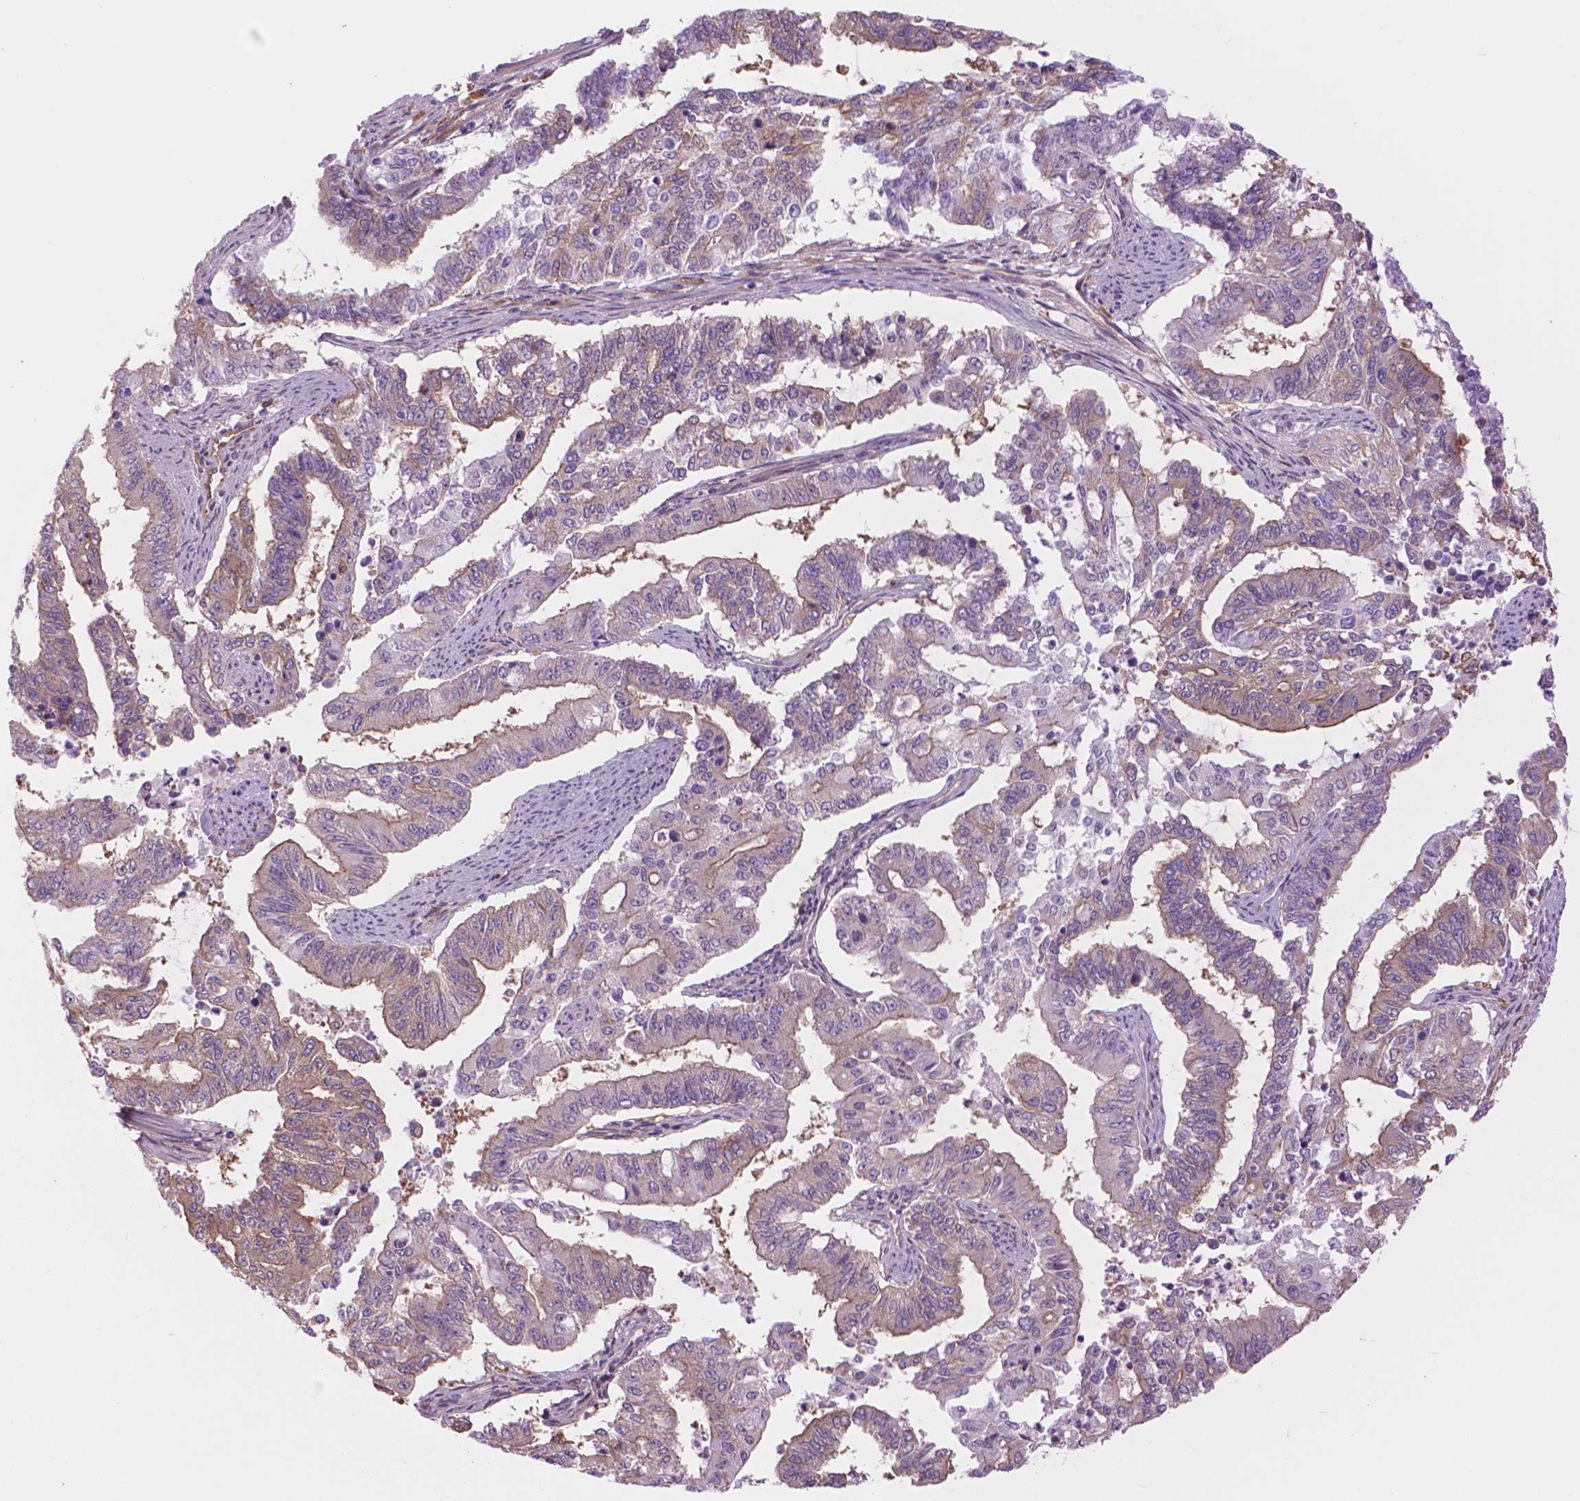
{"staining": {"intensity": "weak", "quantity": "25%-75%", "location": "cytoplasmic/membranous"}, "tissue": "endometrial cancer", "cell_type": "Tumor cells", "image_type": "cancer", "snomed": [{"axis": "morphology", "description": "Adenocarcinoma, NOS"}, {"axis": "topography", "description": "Uterus"}], "caption": "Immunohistochemical staining of human adenocarcinoma (endometrial) displays low levels of weak cytoplasmic/membranous expression in approximately 25%-75% of tumor cells.", "gene": "CORO1B", "patient": {"sex": "female", "age": 59}}